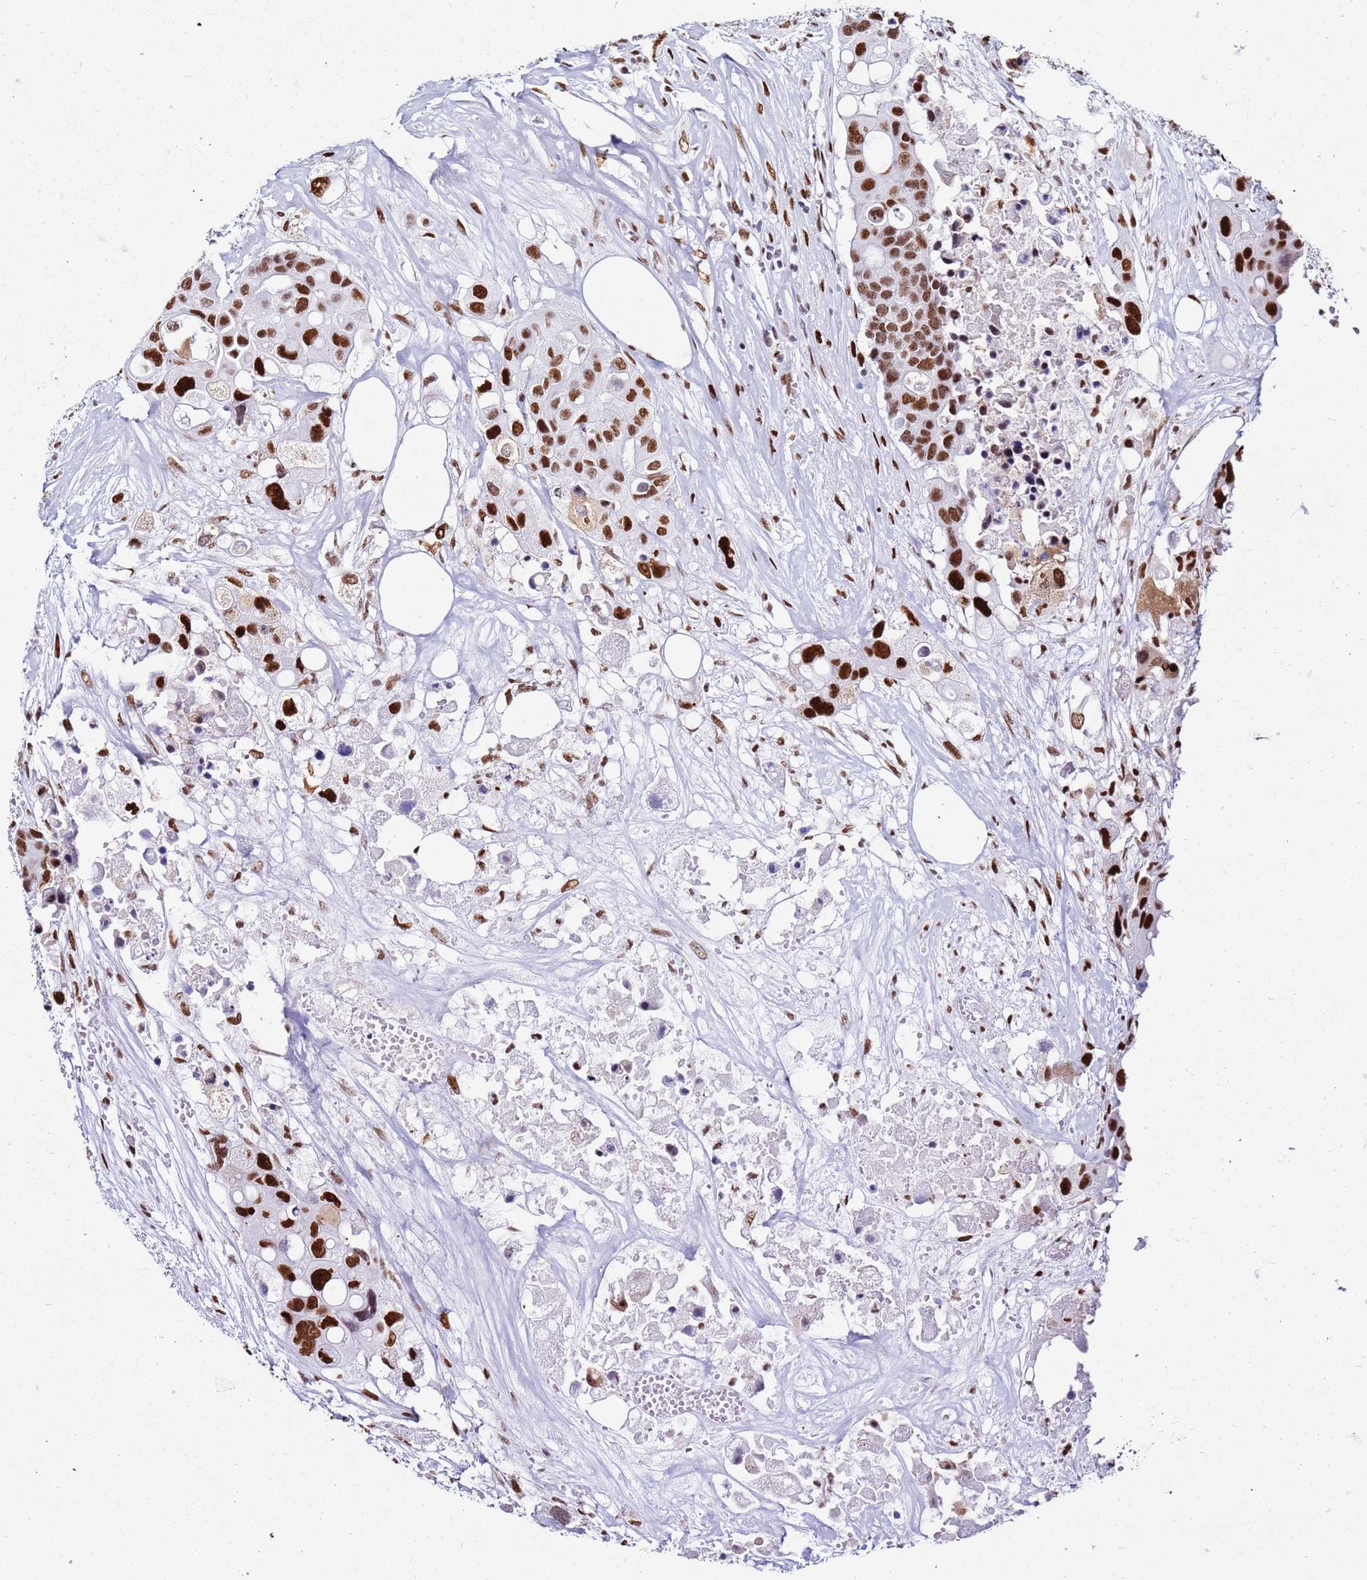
{"staining": {"intensity": "strong", "quantity": ">75%", "location": "nuclear"}, "tissue": "colorectal cancer", "cell_type": "Tumor cells", "image_type": "cancer", "snomed": [{"axis": "morphology", "description": "Adenocarcinoma, NOS"}, {"axis": "topography", "description": "Colon"}], "caption": "Protein expression analysis of adenocarcinoma (colorectal) shows strong nuclear expression in about >75% of tumor cells. (Brightfield microscopy of DAB IHC at high magnification).", "gene": "KPNA4", "patient": {"sex": "male", "age": 77}}